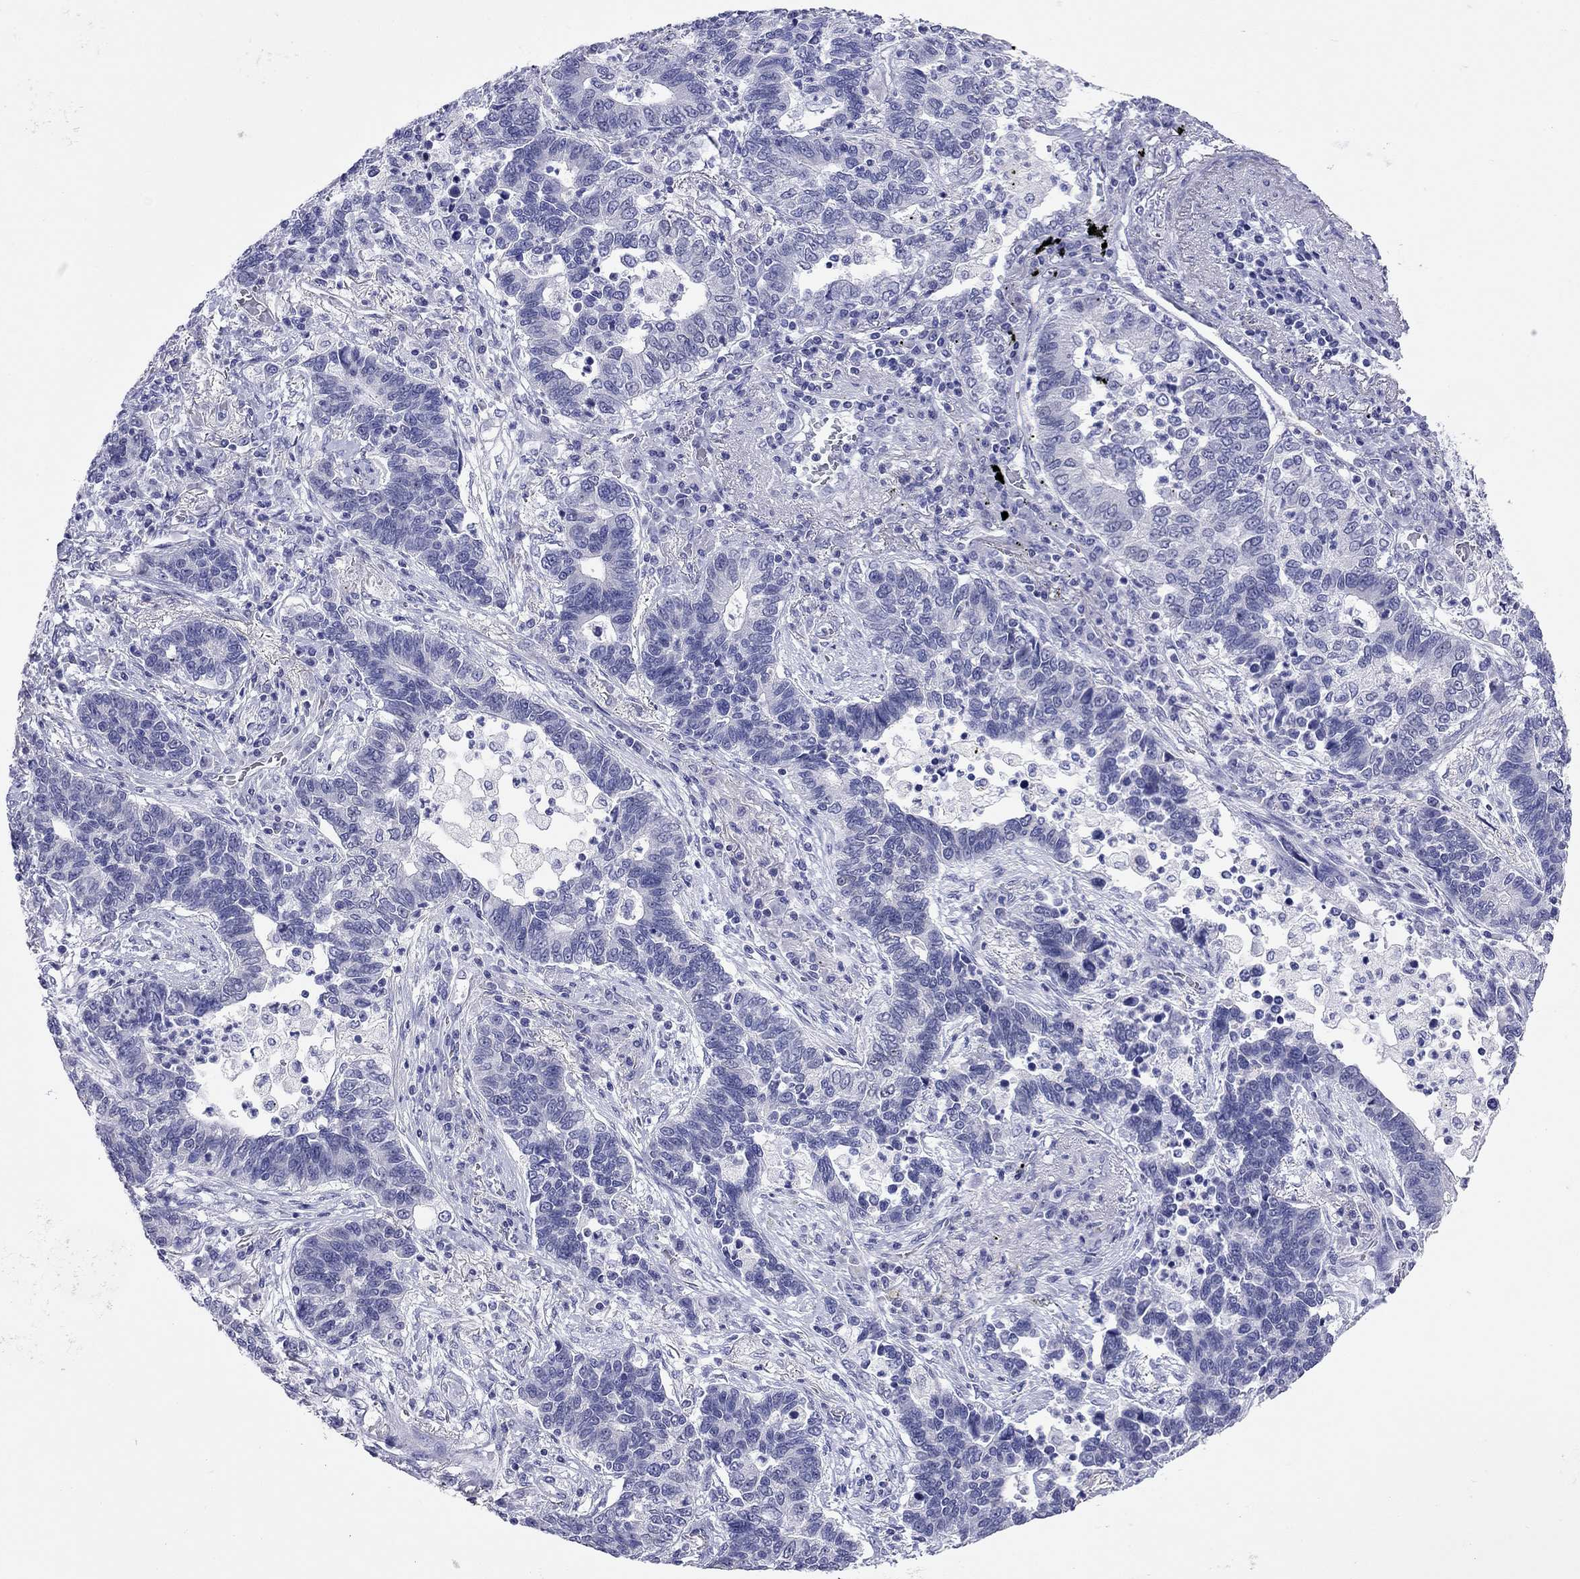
{"staining": {"intensity": "negative", "quantity": "none", "location": "none"}, "tissue": "lung cancer", "cell_type": "Tumor cells", "image_type": "cancer", "snomed": [{"axis": "morphology", "description": "Adenocarcinoma, NOS"}, {"axis": "topography", "description": "Lung"}], "caption": "This micrograph is of lung adenocarcinoma stained with immunohistochemistry to label a protein in brown with the nuclei are counter-stained blue. There is no expression in tumor cells. (DAB (3,3'-diaminobenzidine) IHC with hematoxylin counter stain).", "gene": "ARMC12", "patient": {"sex": "female", "age": 57}}